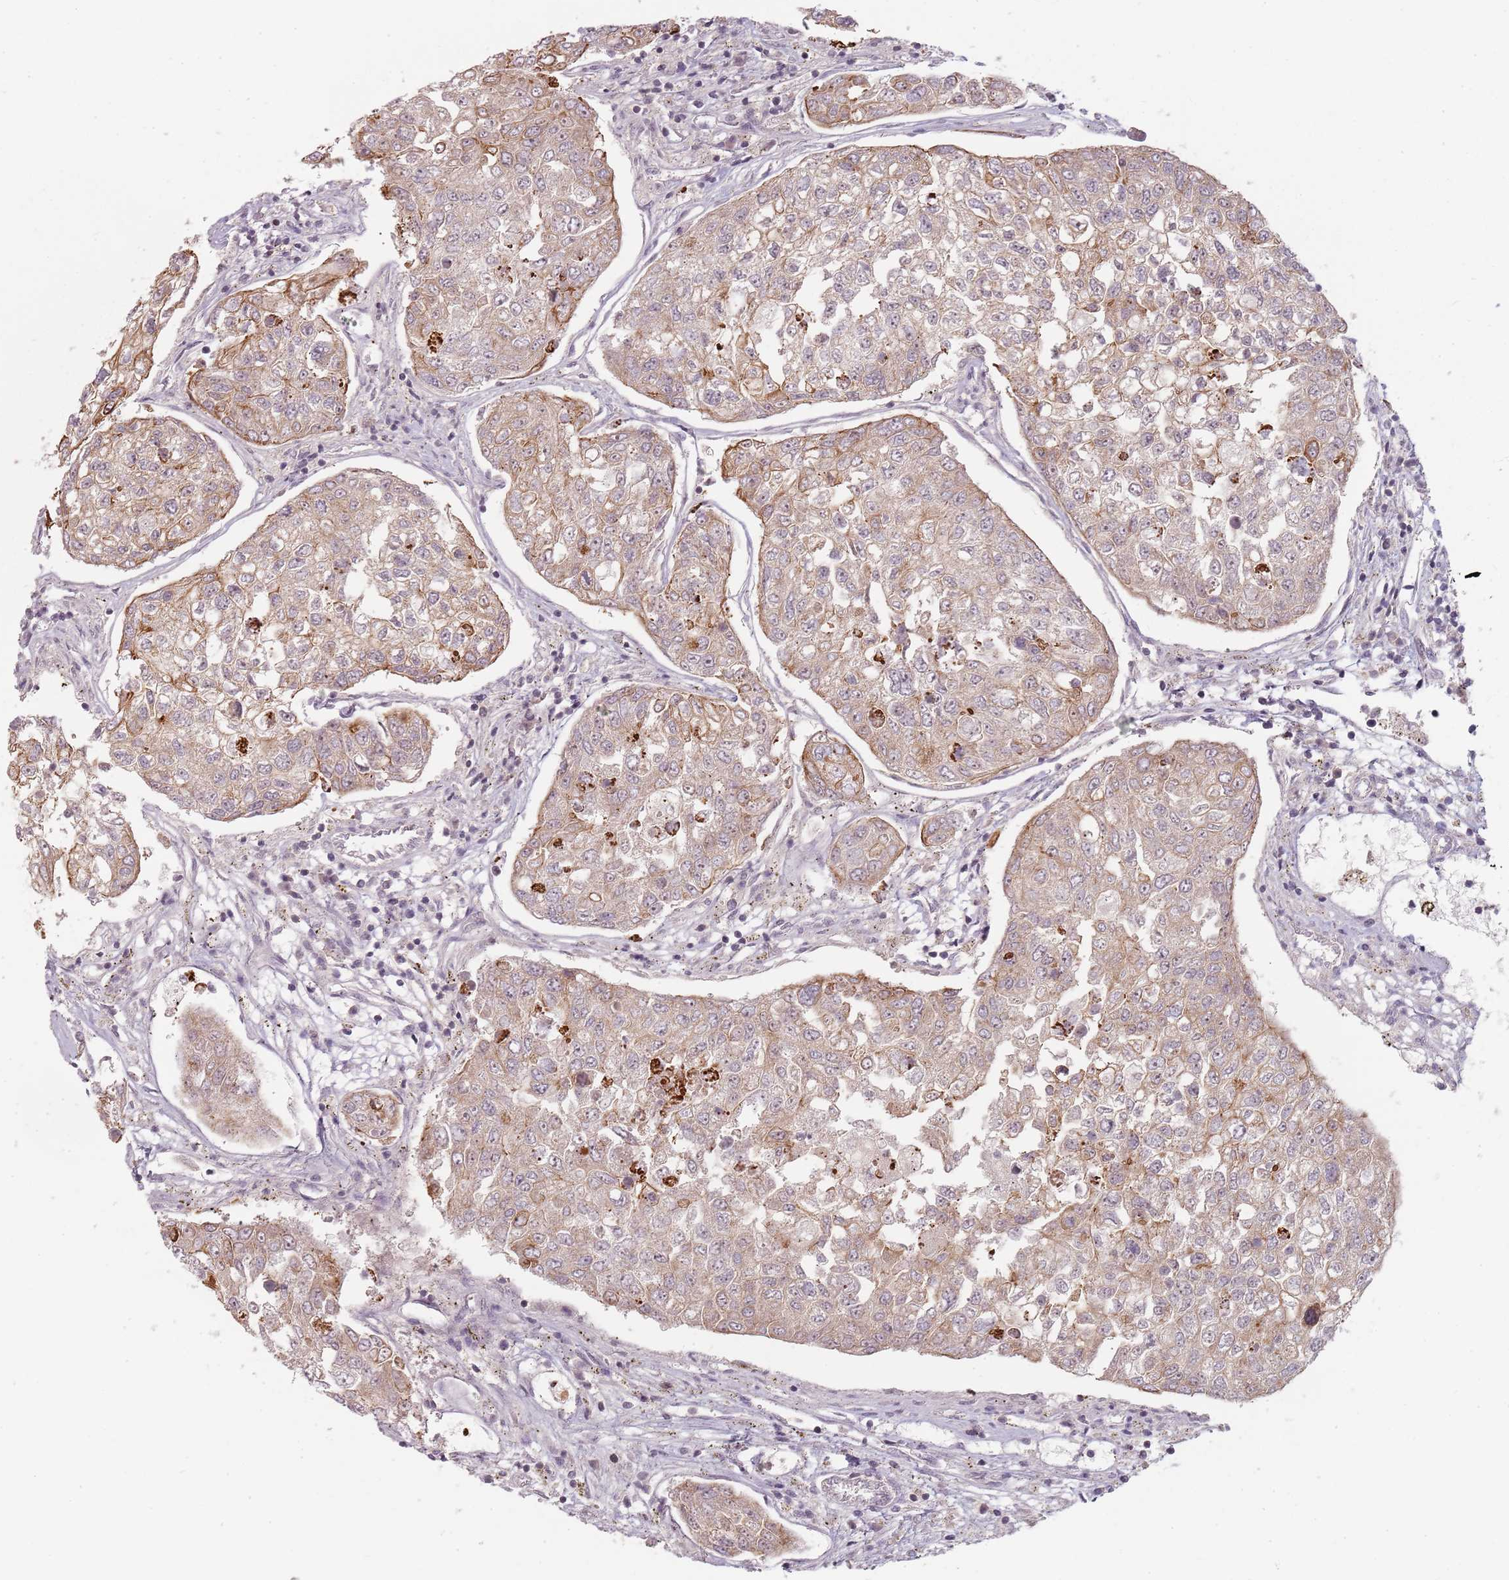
{"staining": {"intensity": "weak", "quantity": ">75%", "location": "cytoplasmic/membranous"}, "tissue": "urothelial cancer", "cell_type": "Tumor cells", "image_type": "cancer", "snomed": [{"axis": "morphology", "description": "Urothelial carcinoma, High grade"}, {"axis": "topography", "description": "Lymph node"}, {"axis": "topography", "description": "Urinary bladder"}], "caption": "Human high-grade urothelial carcinoma stained with a brown dye reveals weak cytoplasmic/membranous positive positivity in about >75% of tumor cells.", "gene": "RPS6KA2", "patient": {"sex": "male", "age": 51}}